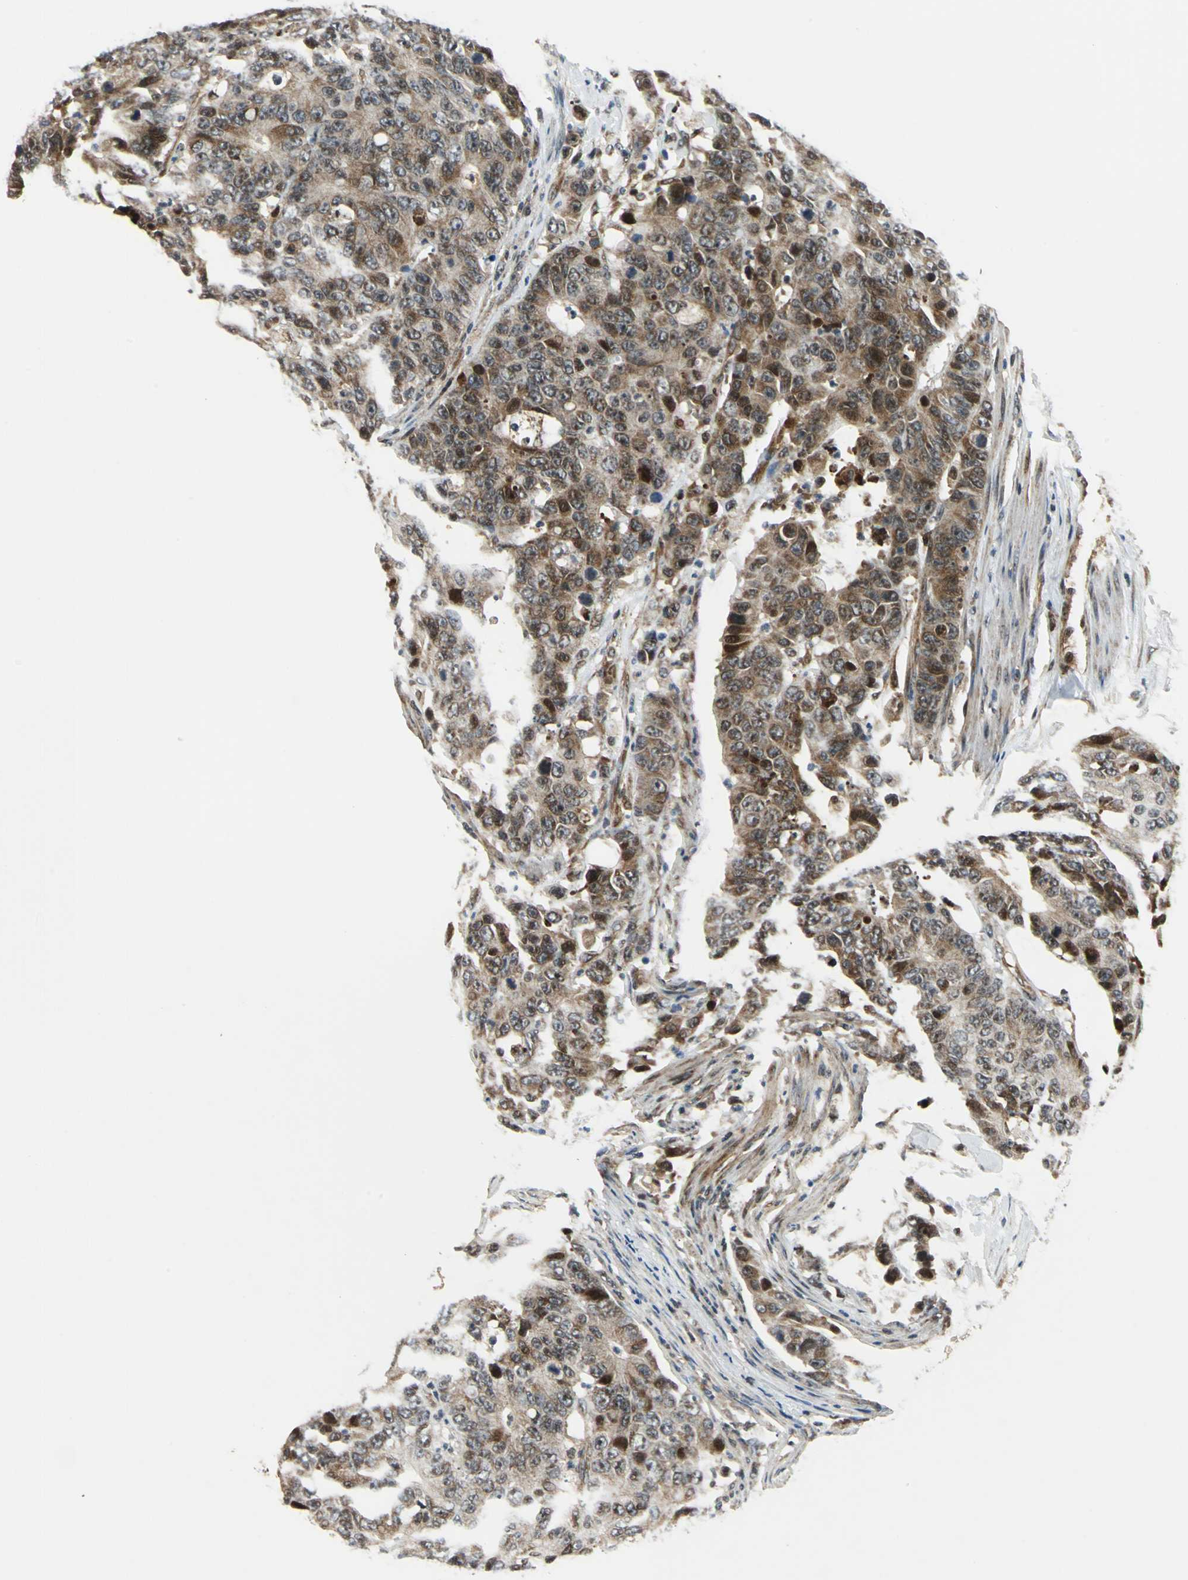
{"staining": {"intensity": "strong", "quantity": "25%-75%", "location": "cytoplasmic/membranous,nuclear"}, "tissue": "colorectal cancer", "cell_type": "Tumor cells", "image_type": "cancer", "snomed": [{"axis": "morphology", "description": "Adenocarcinoma, NOS"}, {"axis": "topography", "description": "Colon"}], "caption": "Colorectal cancer tissue demonstrates strong cytoplasmic/membranous and nuclear positivity in approximately 25%-75% of tumor cells, visualized by immunohistochemistry.", "gene": "AATF", "patient": {"sex": "female", "age": 86}}